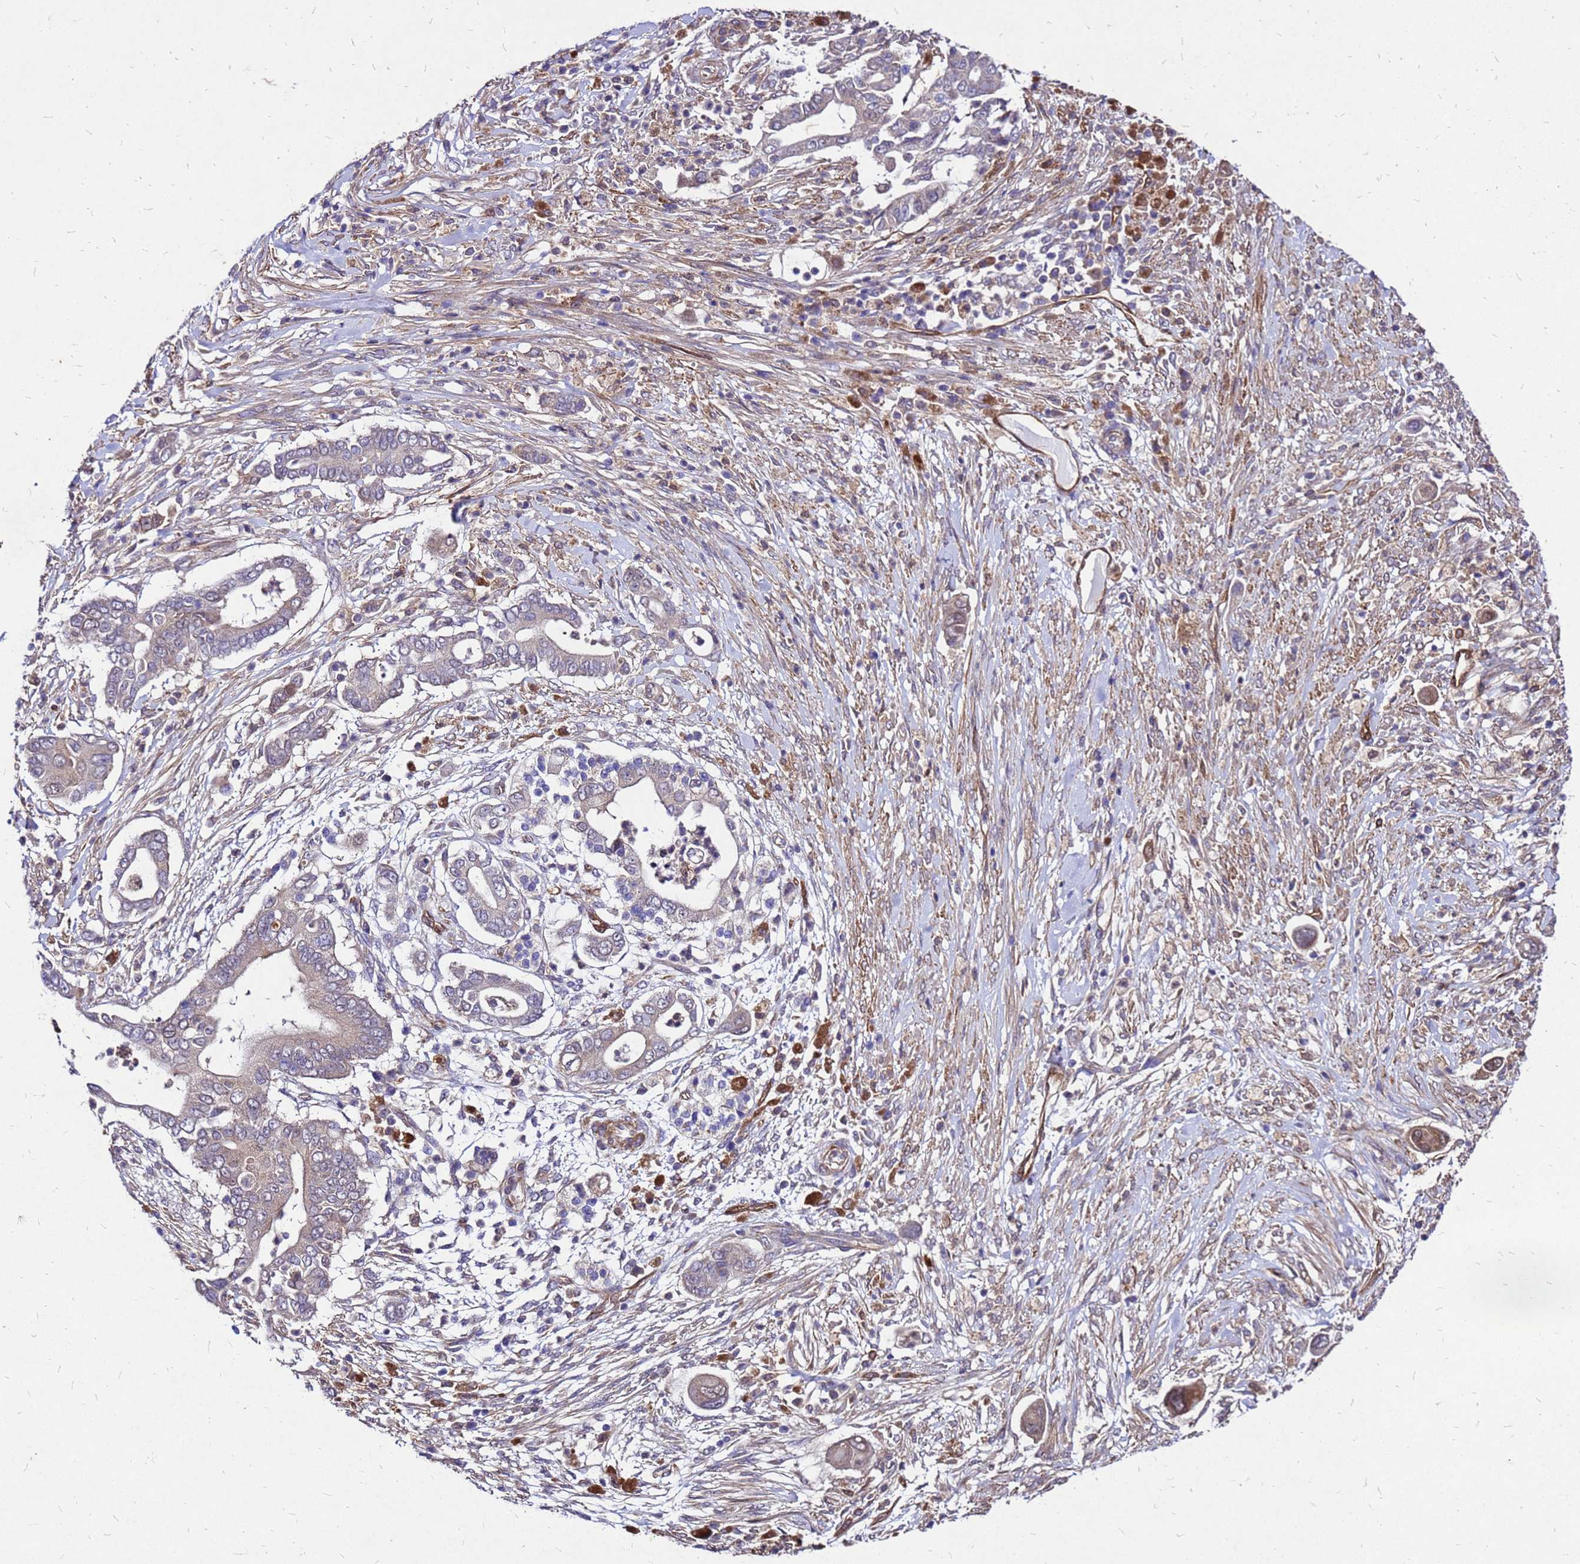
{"staining": {"intensity": "weak", "quantity": "25%-75%", "location": "cytoplasmic/membranous"}, "tissue": "pancreatic cancer", "cell_type": "Tumor cells", "image_type": "cancer", "snomed": [{"axis": "morphology", "description": "Adenocarcinoma, NOS"}, {"axis": "topography", "description": "Pancreas"}], "caption": "Immunohistochemistry (DAB (3,3'-diaminobenzidine)) staining of human pancreatic adenocarcinoma displays weak cytoplasmic/membranous protein expression in approximately 25%-75% of tumor cells.", "gene": "DUSP23", "patient": {"sex": "male", "age": 68}}